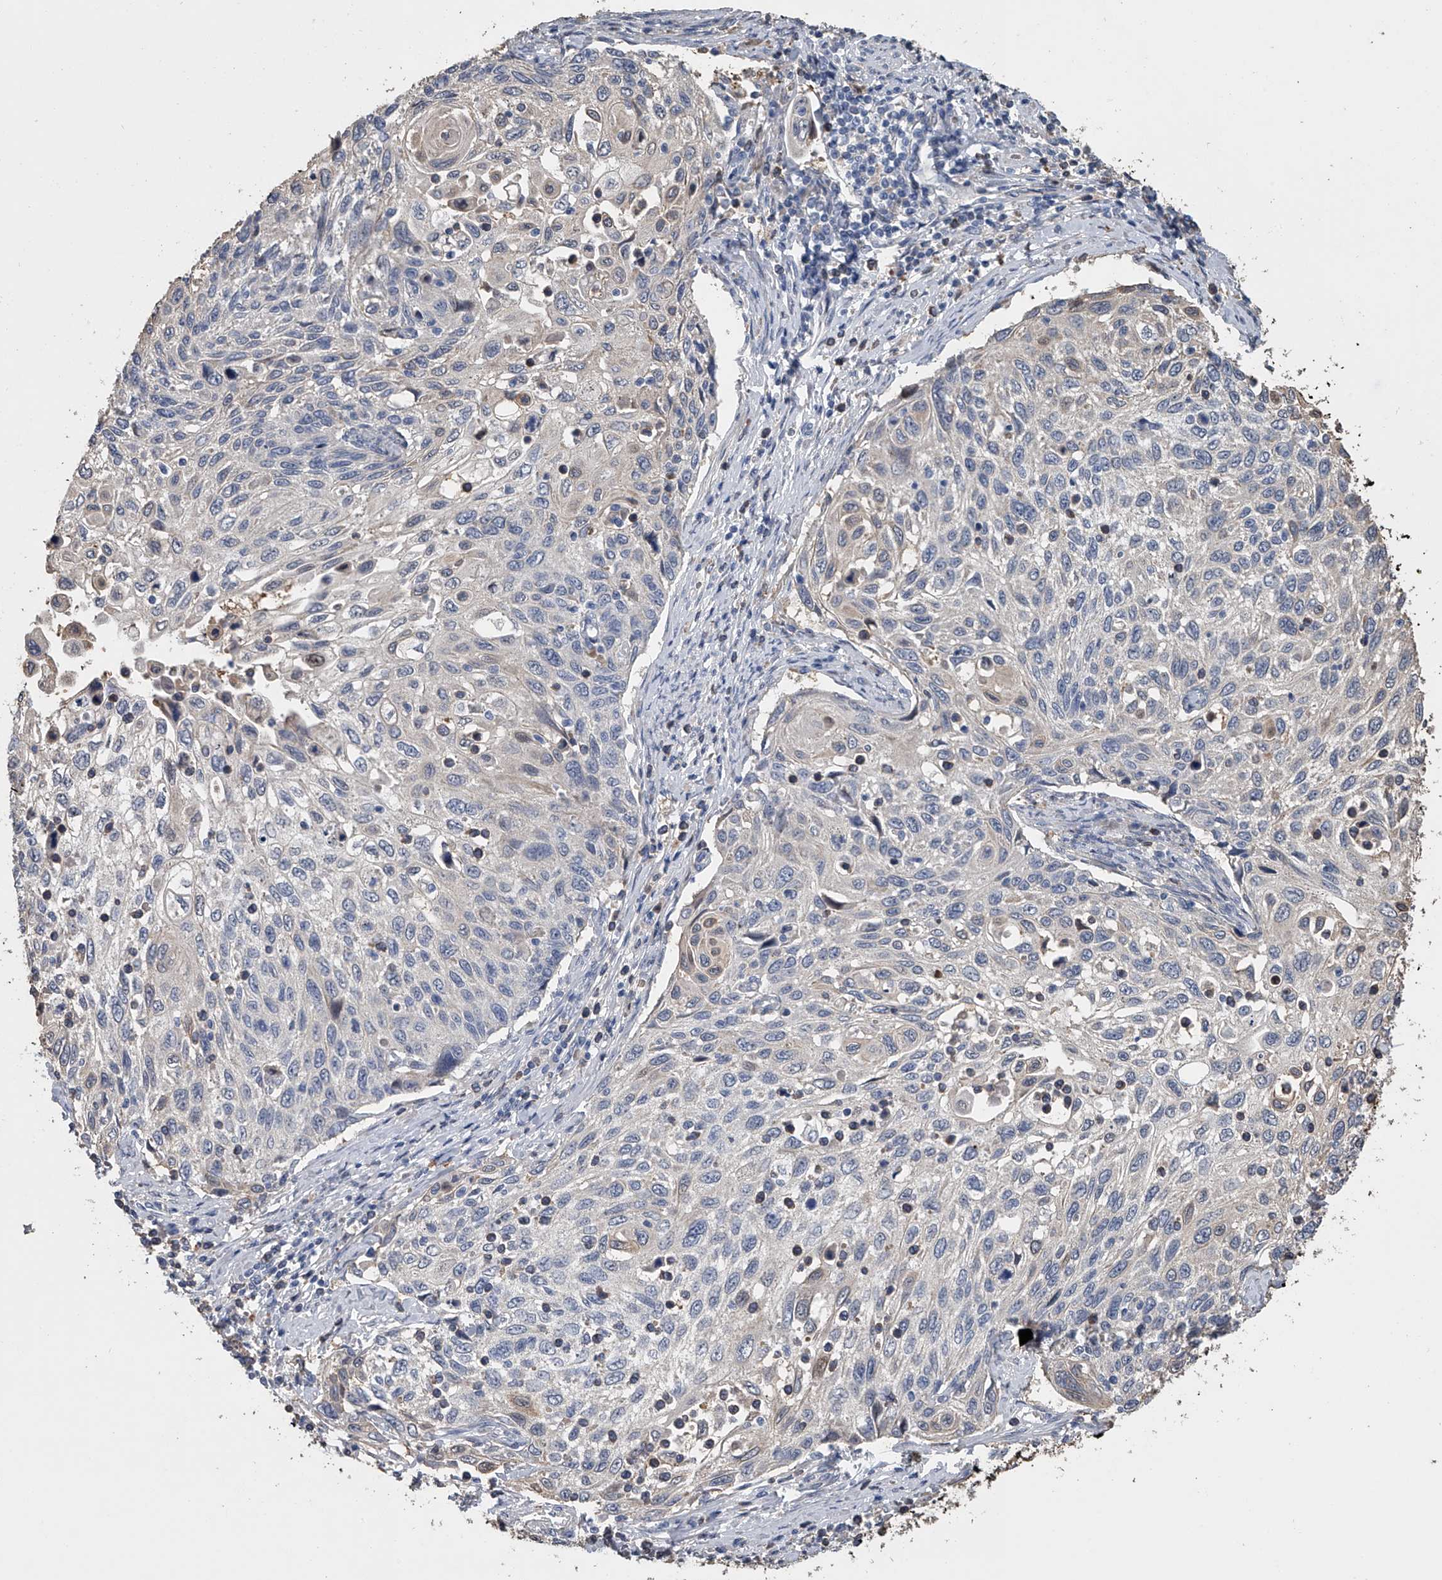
{"staining": {"intensity": "negative", "quantity": "none", "location": "none"}, "tissue": "cervical cancer", "cell_type": "Tumor cells", "image_type": "cancer", "snomed": [{"axis": "morphology", "description": "Squamous cell carcinoma, NOS"}, {"axis": "topography", "description": "Cervix"}], "caption": "This image is of cervical squamous cell carcinoma stained with IHC to label a protein in brown with the nuclei are counter-stained blue. There is no positivity in tumor cells.", "gene": "DOCK9", "patient": {"sex": "female", "age": 70}}